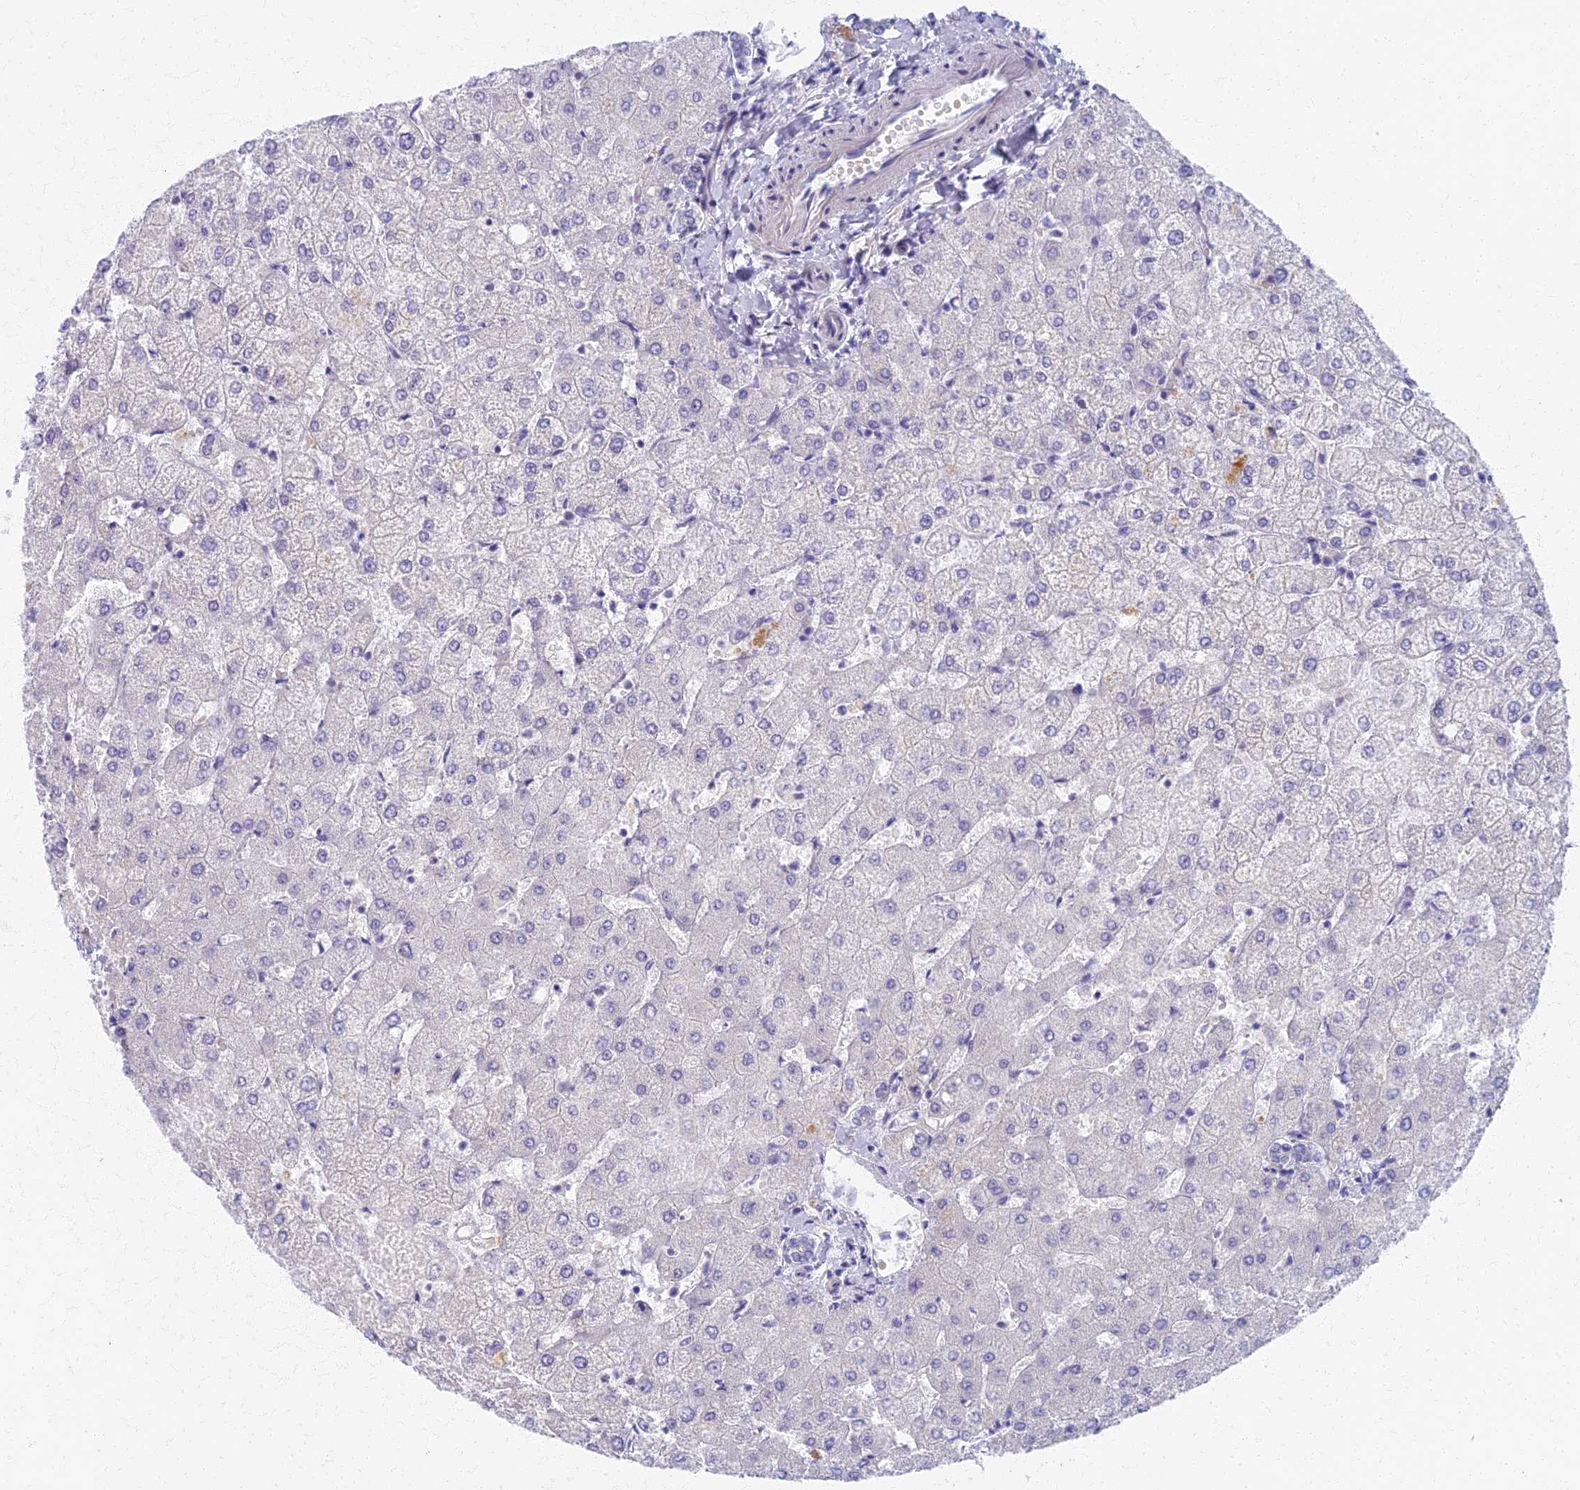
{"staining": {"intensity": "negative", "quantity": "none", "location": "none"}, "tissue": "liver", "cell_type": "Cholangiocytes", "image_type": "normal", "snomed": [{"axis": "morphology", "description": "Normal tissue, NOS"}, {"axis": "topography", "description": "Liver"}], "caption": "An immunohistochemistry (IHC) image of normal liver is shown. There is no staining in cholangiocytes of liver. The staining was performed using DAB (3,3'-diaminobenzidine) to visualize the protein expression in brown, while the nuclei were stained in blue with hematoxylin (Magnification: 20x).", "gene": "AP4E1", "patient": {"sex": "female", "age": 54}}